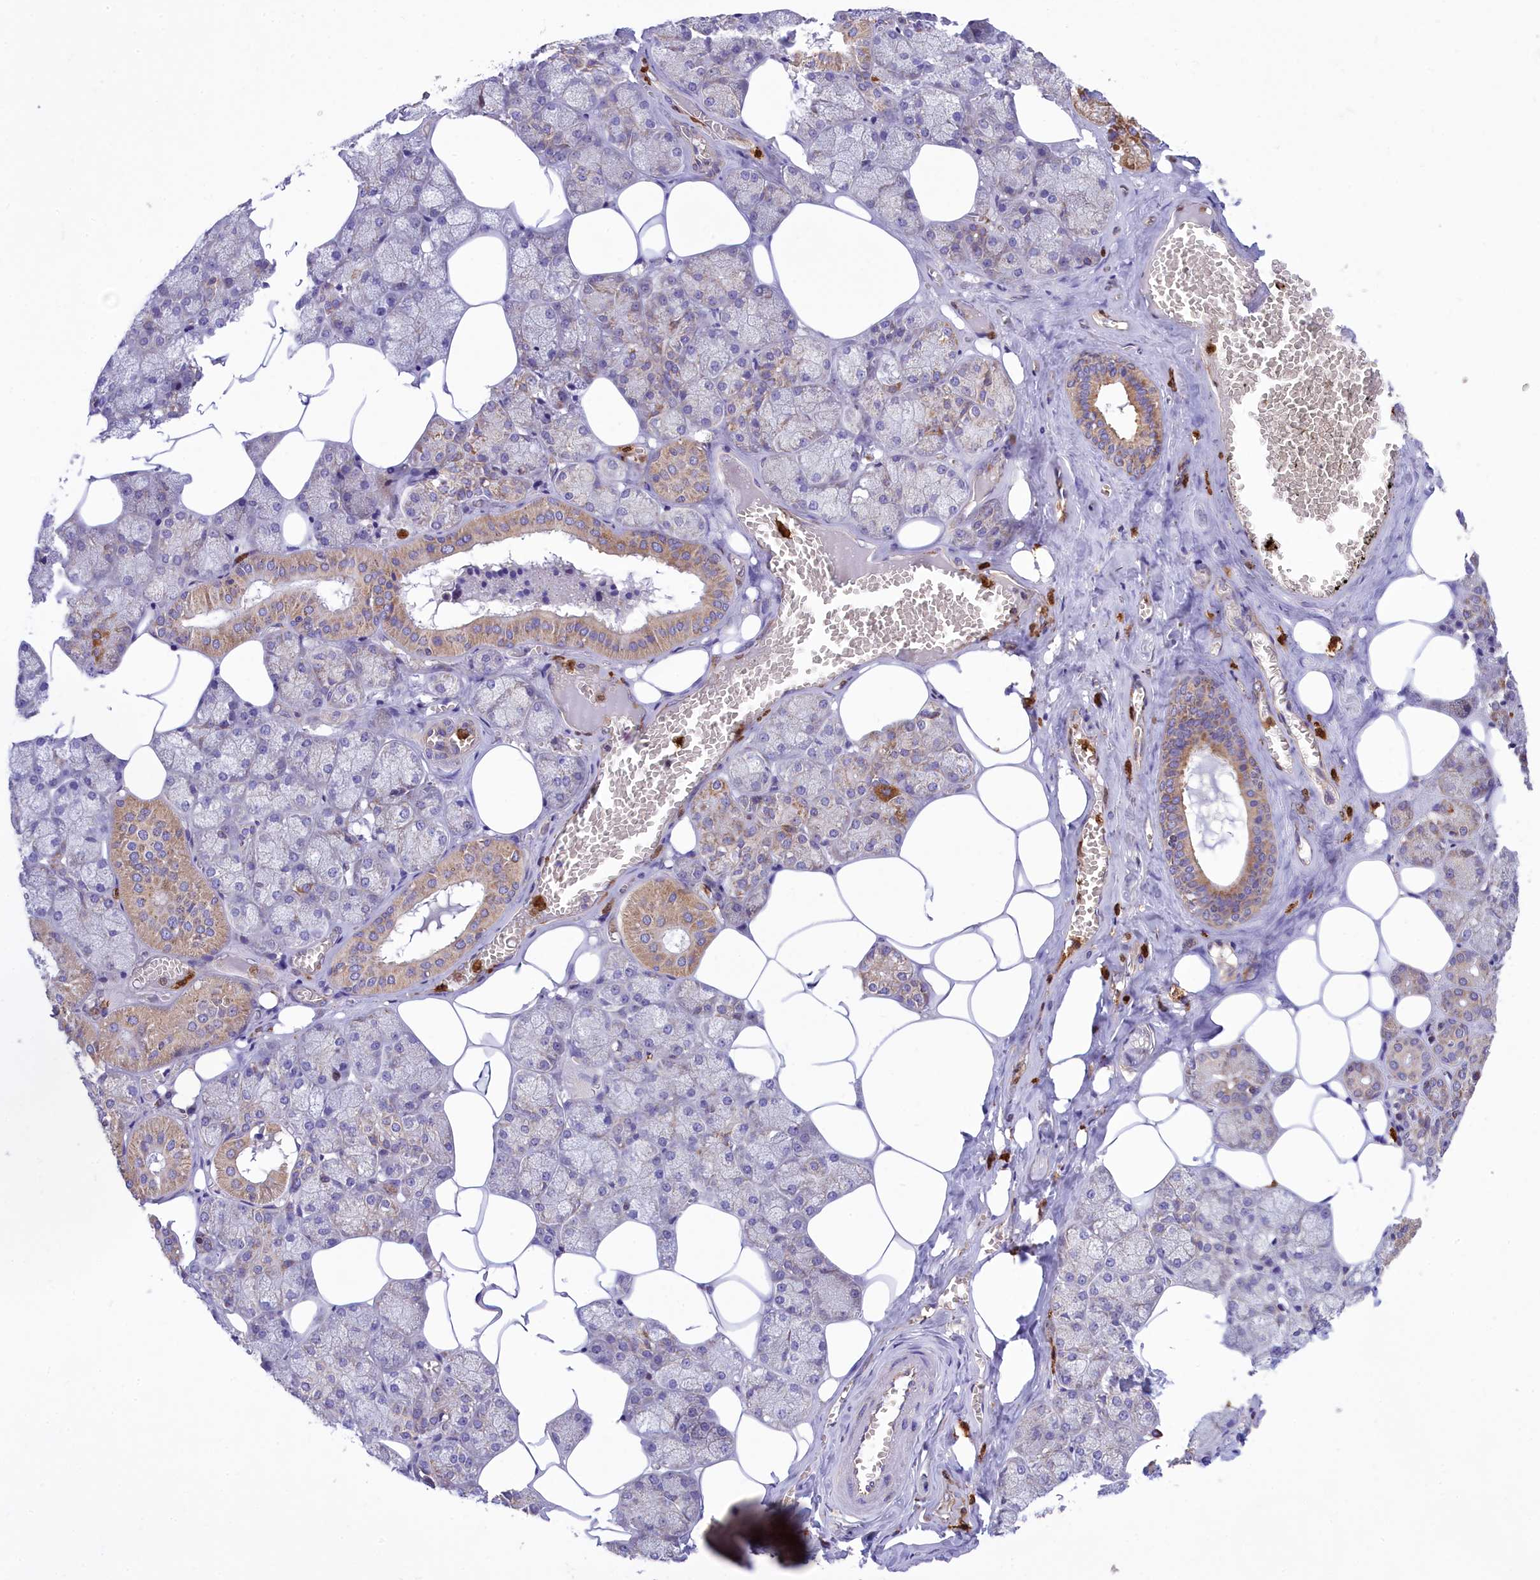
{"staining": {"intensity": "moderate", "quantity": "<25%", "location": "cytoplasmic/membranous"}, "tissue": "salivary gland", "cell_type": "Glandular cells", "image_type": "normal", "snomed": [{"axis": "morphology", "description": "Normal tissue, NOS"}, {"axis": "topography", "description": "Salivary gland"}], "caption": "Brown immunohistochemical staining in benign human salivary gland shows moderate cytoplasmic/membranous expression in about <25% of glandular cells.", "gene": "PKHD1L1", "patient": {"sex": "male", "age": 62}}